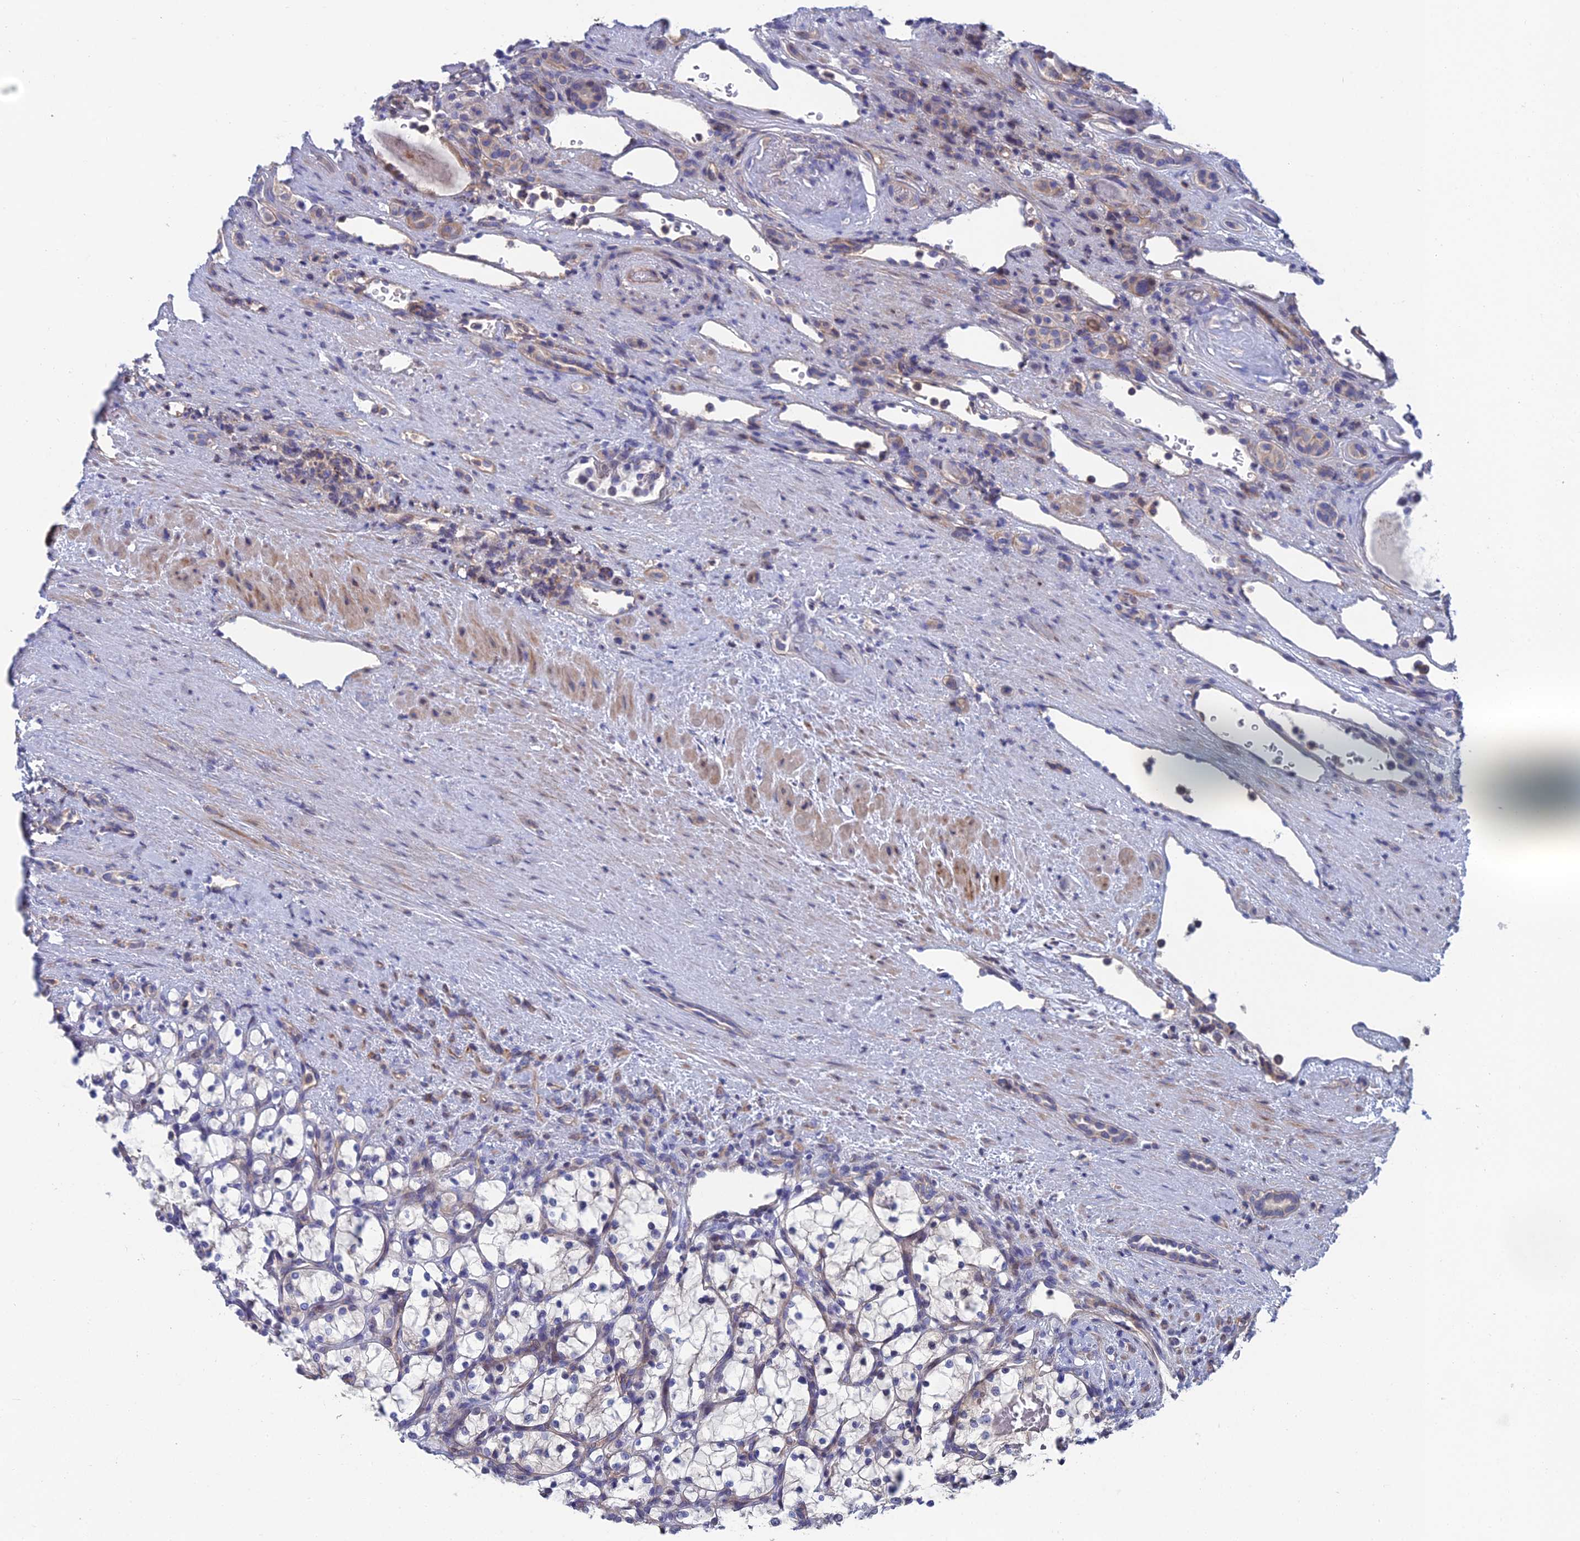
{"staining": {"intensity": "negative", "quantity": "none", "location": "none"}, "tissue": "renal cancer", "cell_type": "Tumor cells", "image_type": "cancer", "snomed": [{"axis": "morphology", "description": "Adenocarcinoma, NOS"}, {"axis": "topography", "description": "Kidney"}], "caption": "DAB immunohistochemical staining of human renal cancer (adenocarcinoma) reveals no significant expression in tumor cells.", "gene": "USP37", "patient": {"sex": "female", "age": 69}}